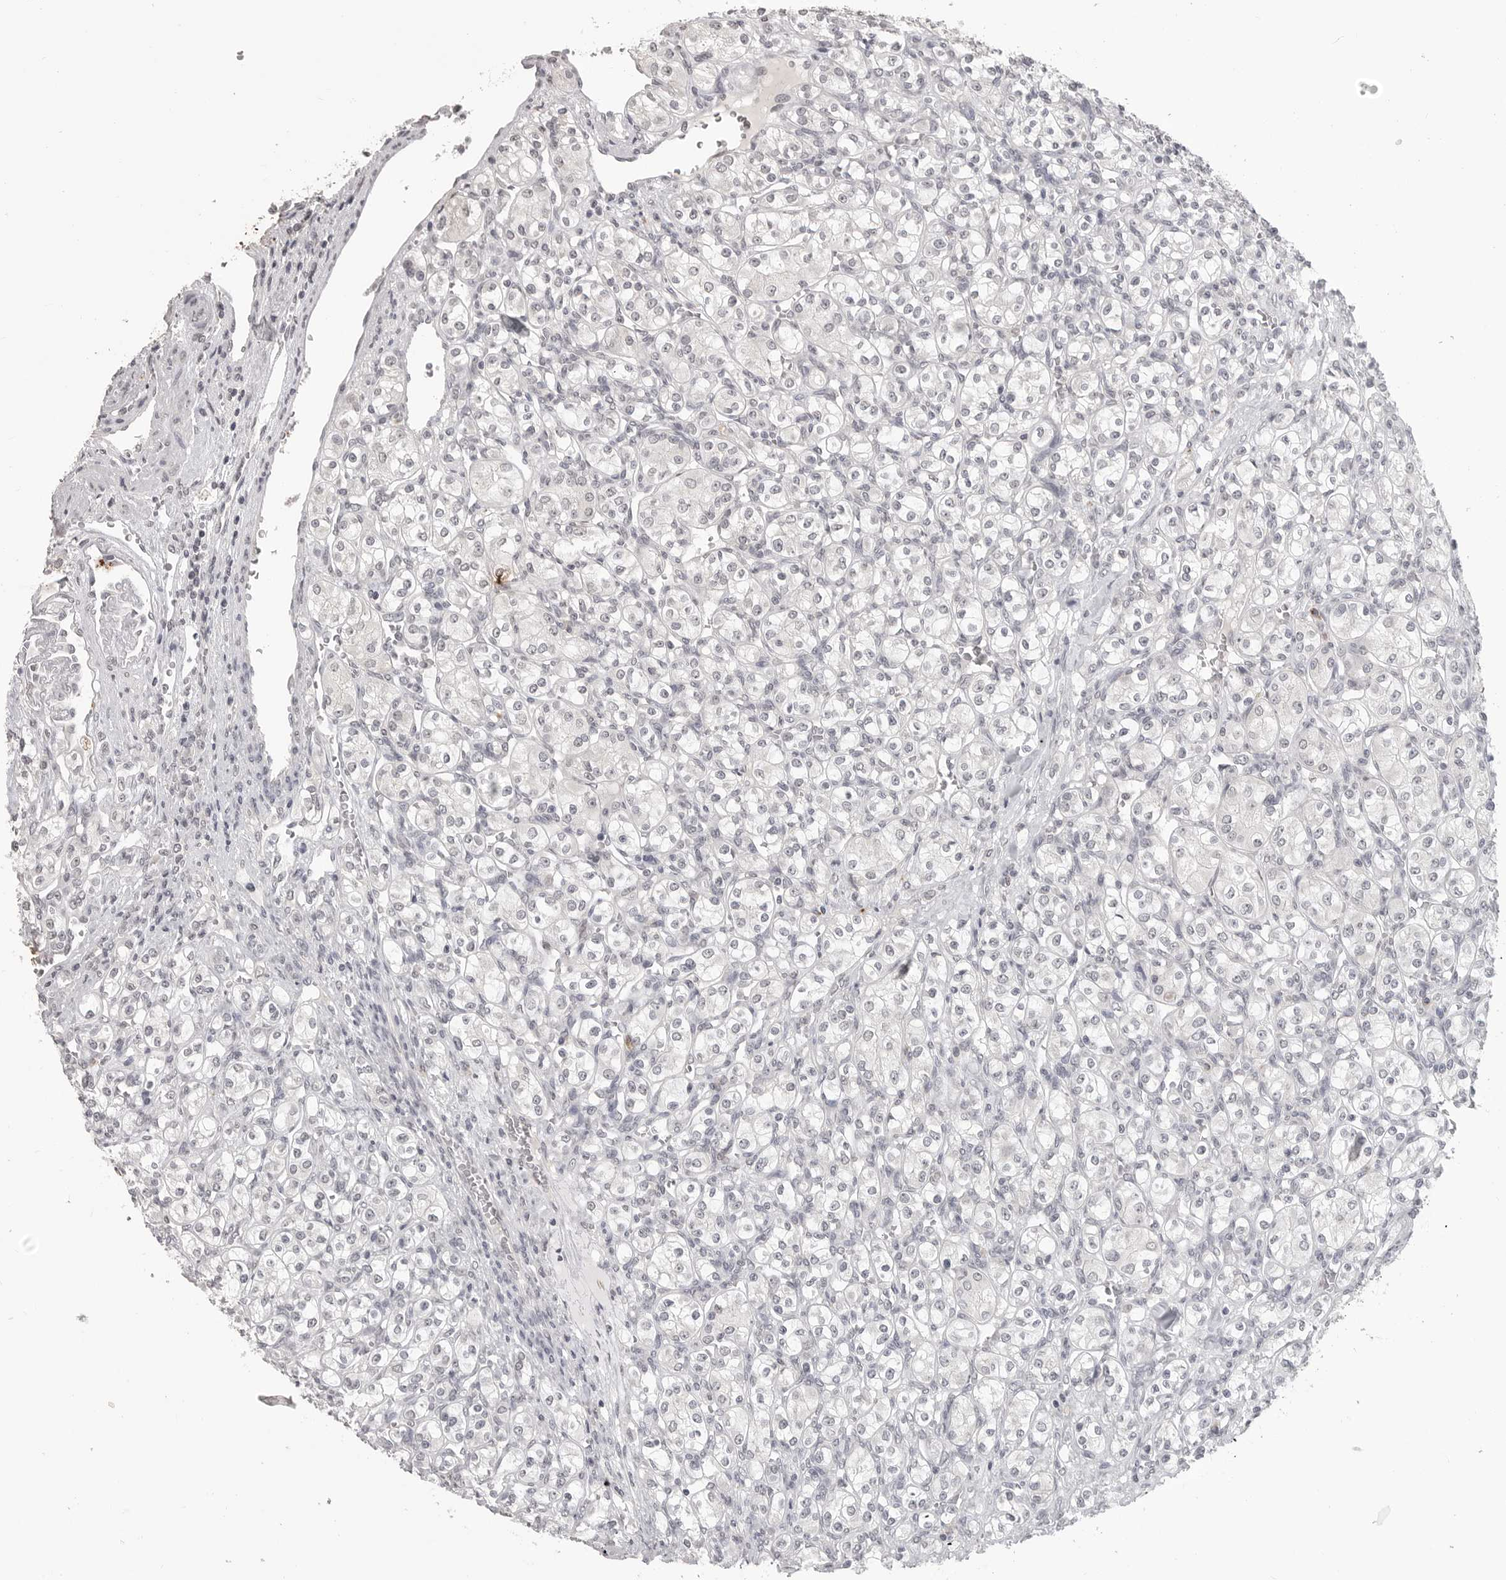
{"staining": {"intensity": "negative", "quantity": "none", "location": "none"}, "tissue": "renal cancer", "cell_type": "Tumor cells", "image_type": "cancer", "snomed": [{"axis": "morphology", "description": "Adenocarcinoma, NOS"}, {"axis": "topography", "description": "Kidney"}], "caption": "Immunohistochemistry (IHC) micrograph of renal cancer stained for a protein (brown), which reveals no expression in tumor cells. The staining was performed using DAB to visualize the protein expression in brown, while the nuclei were stained in blue with hematoxylin (Magnification: 20x).", "gene": "PRSS1", "patient": {"sex": "male", "age": 77}}